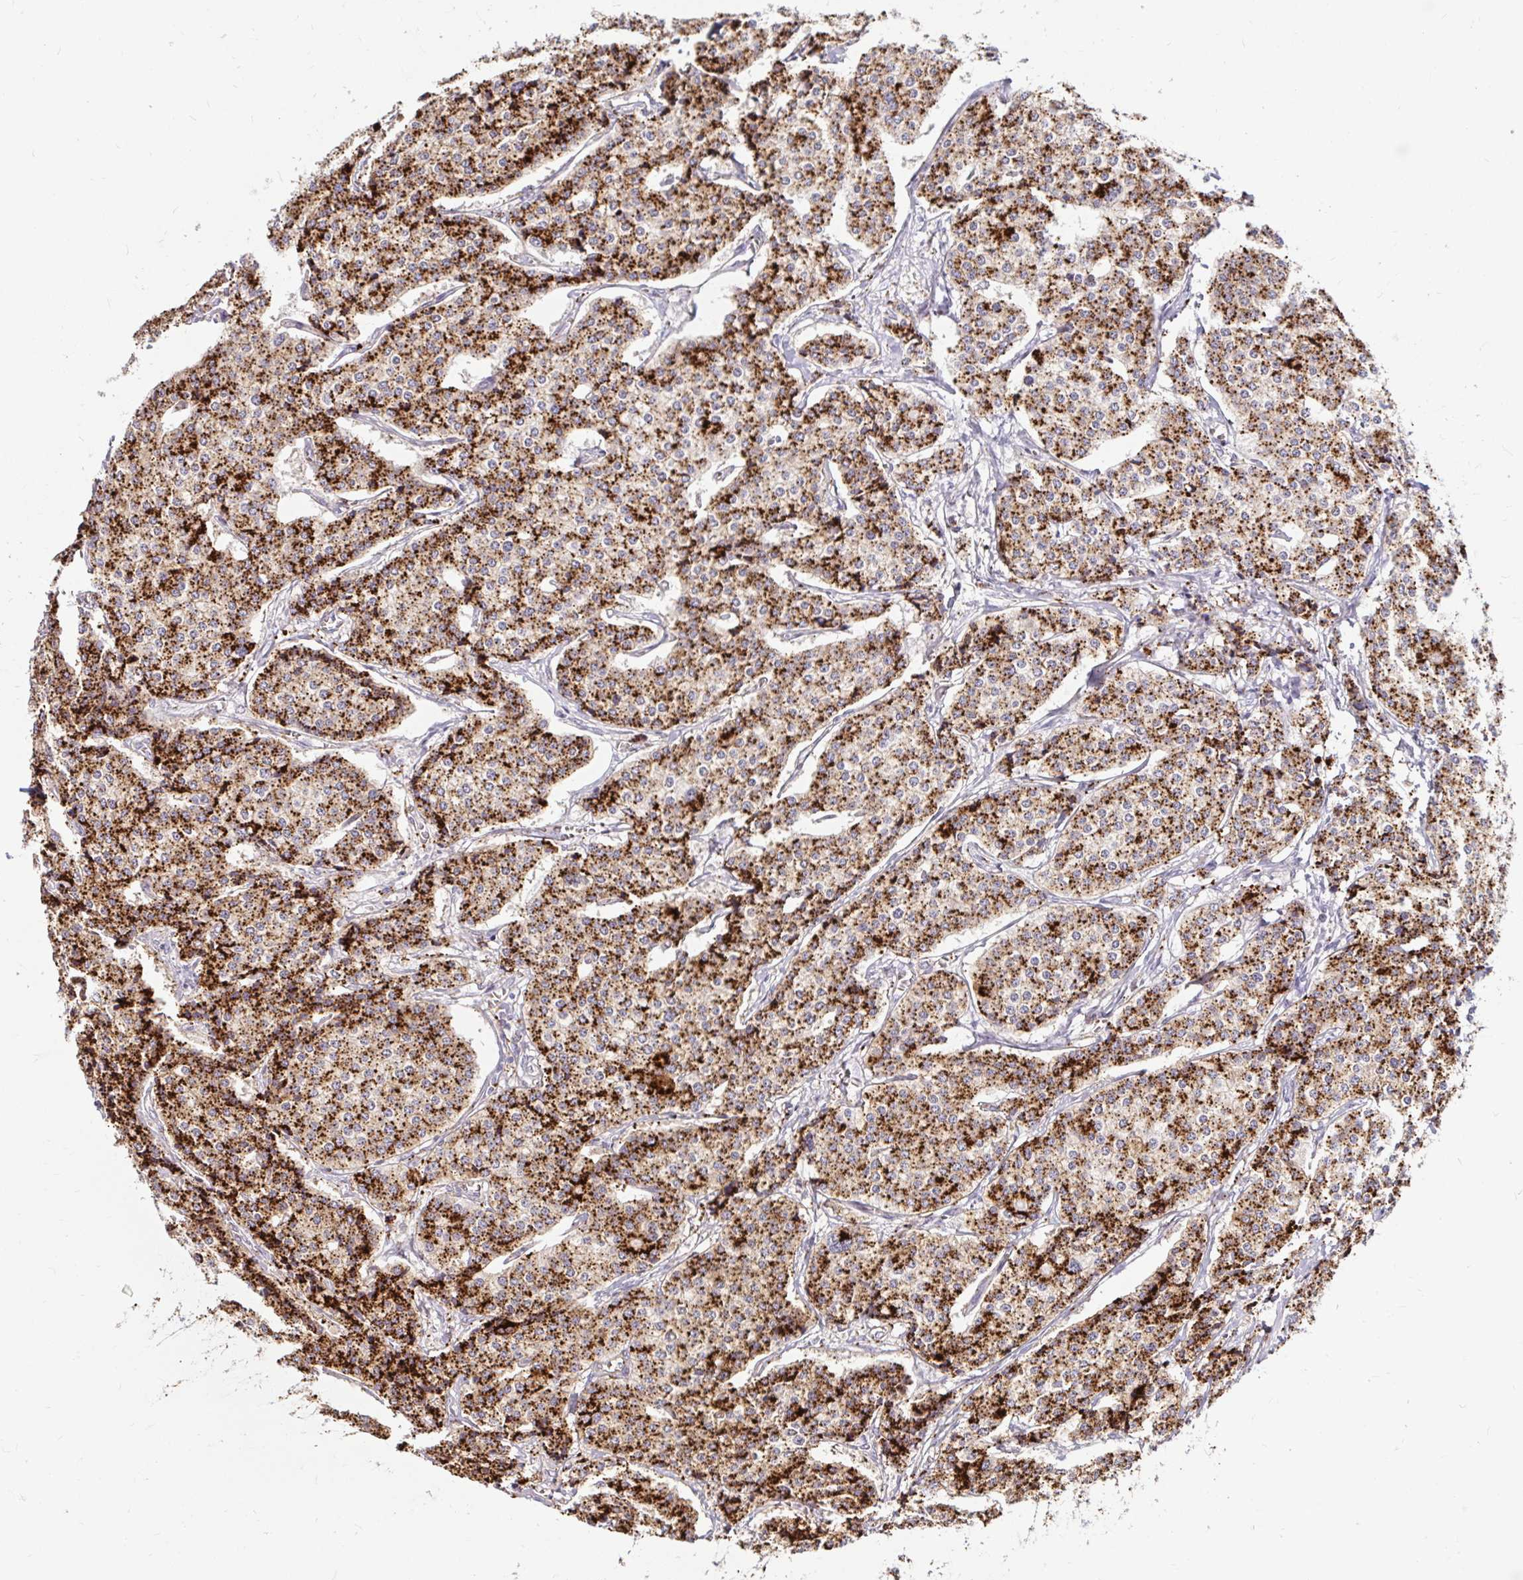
{"staining": {"intensity": "strong", "quantity": ">75%", "location": "cytoplasmic/membranous"}, "tissue": "carcinoid", "cell_type": "Tumor cells", "image_type": "cancer", "snomed": [{"axis": "morphology", "description": "Carcinoid, malignant, NOS"}, {"axis": "topography", "description": "Small intestine"}], "caption": "Immunohistochemical staining of human carcinoid (malignant) exhibits high levels of strong cytoplasmic/membranous positivity in approximately >75% of tumor cells. The protein is stained brown, and the nuclei are stained in blue (DAB IHC with brightfield microscopy, high magnification).", "gene": "FUCA1", "patient": {"sex": "female", "age": 64}}